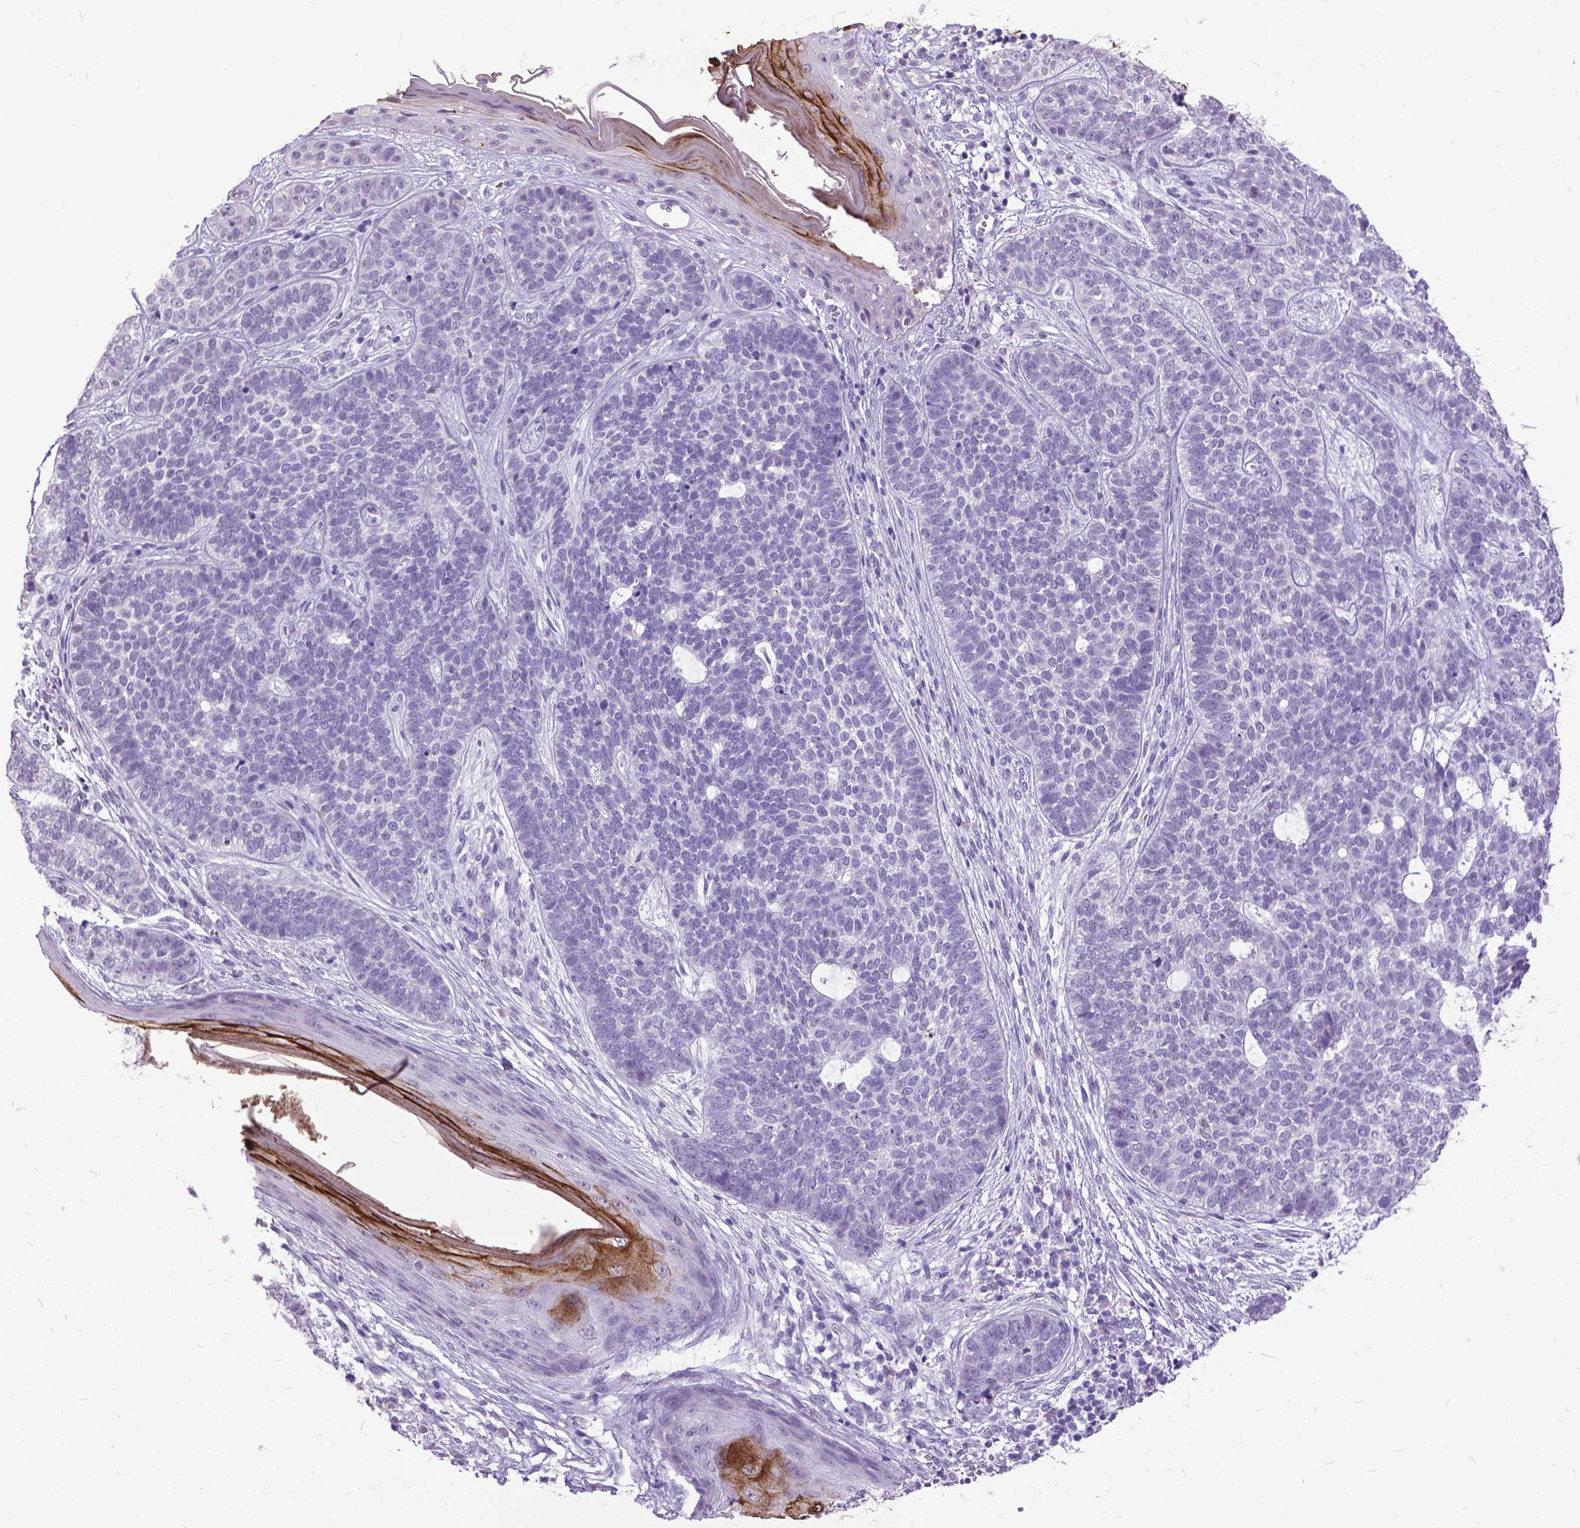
{"staining": {"intensity": "negative", "quantity": "none", "location": "none"}, "tissue": "skin cancer", "cell_type": "Tumor cells", "image_type": "cancer", "snomed": [{"axis": "morphology", "description": "Basal cell carcinoma"}, {"axis": "topography", "description": "Skin"}], "caption": "Tumor cells show no significant protein positivity in skin cancer (basal cell carcinoma).", "gene": "MARCHF10", "patient": {"sex": "female", "age": 69}}